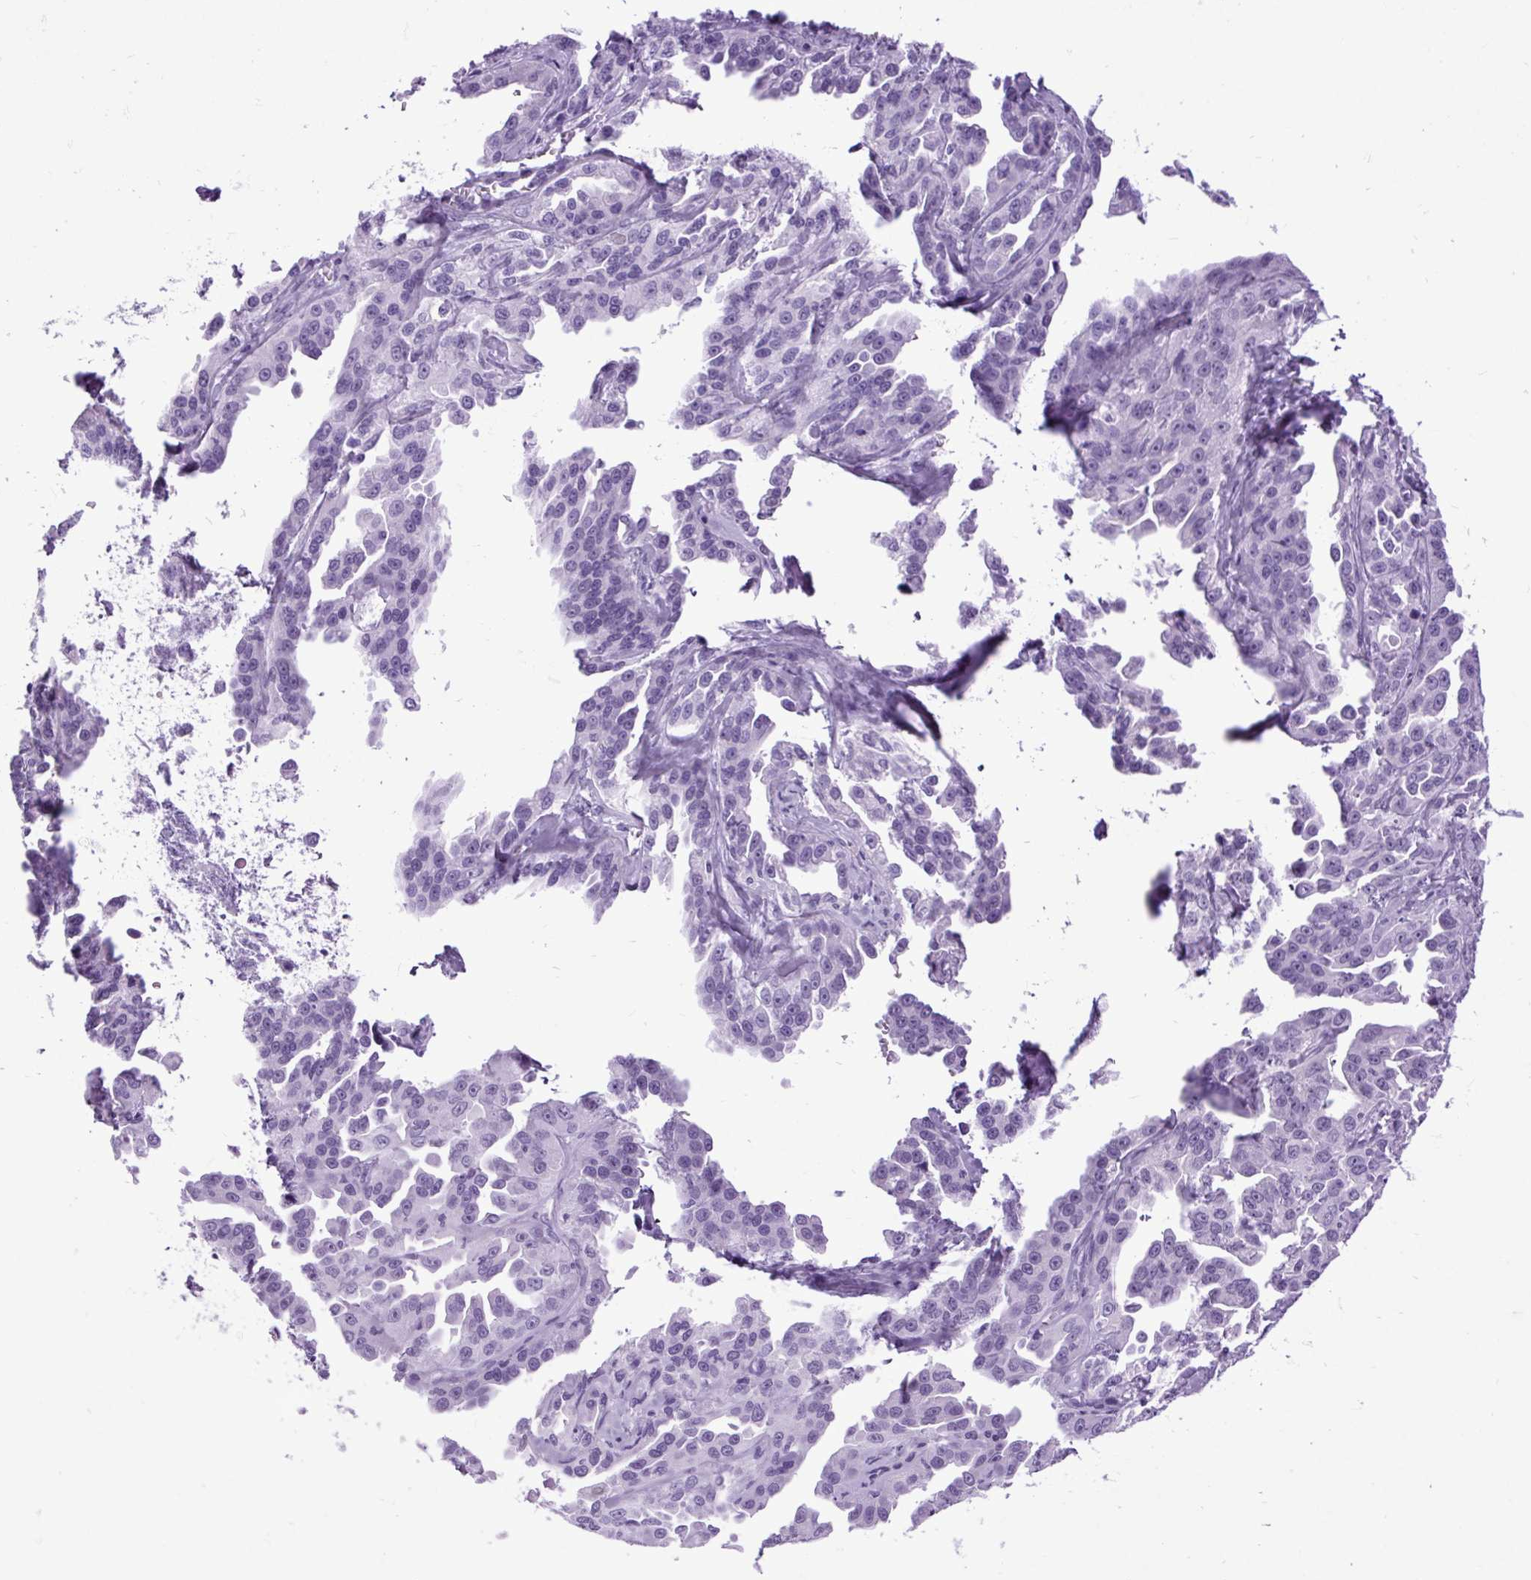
{"staining": {"intensity": "negative", "quantity": "none", "location": "none"}, "tissue": "ovarian cancer", "cell_type": "Tumor cells", "image_type": "cancer", "snomed": [{"axis": "morphology", "description": "Cystadenocarcinoma, serous, NOS"}, {"axis": "topography", "description": "Ovary"}], "caption": "High magnification brightfield microscopy of ovarian cancer stained with DAB (brown) and counterstained with hematoxylin (blue): tumor cells show no significant positivity.", "gene": "DPP6", "patient": {"sex": "female", "age": 75}}